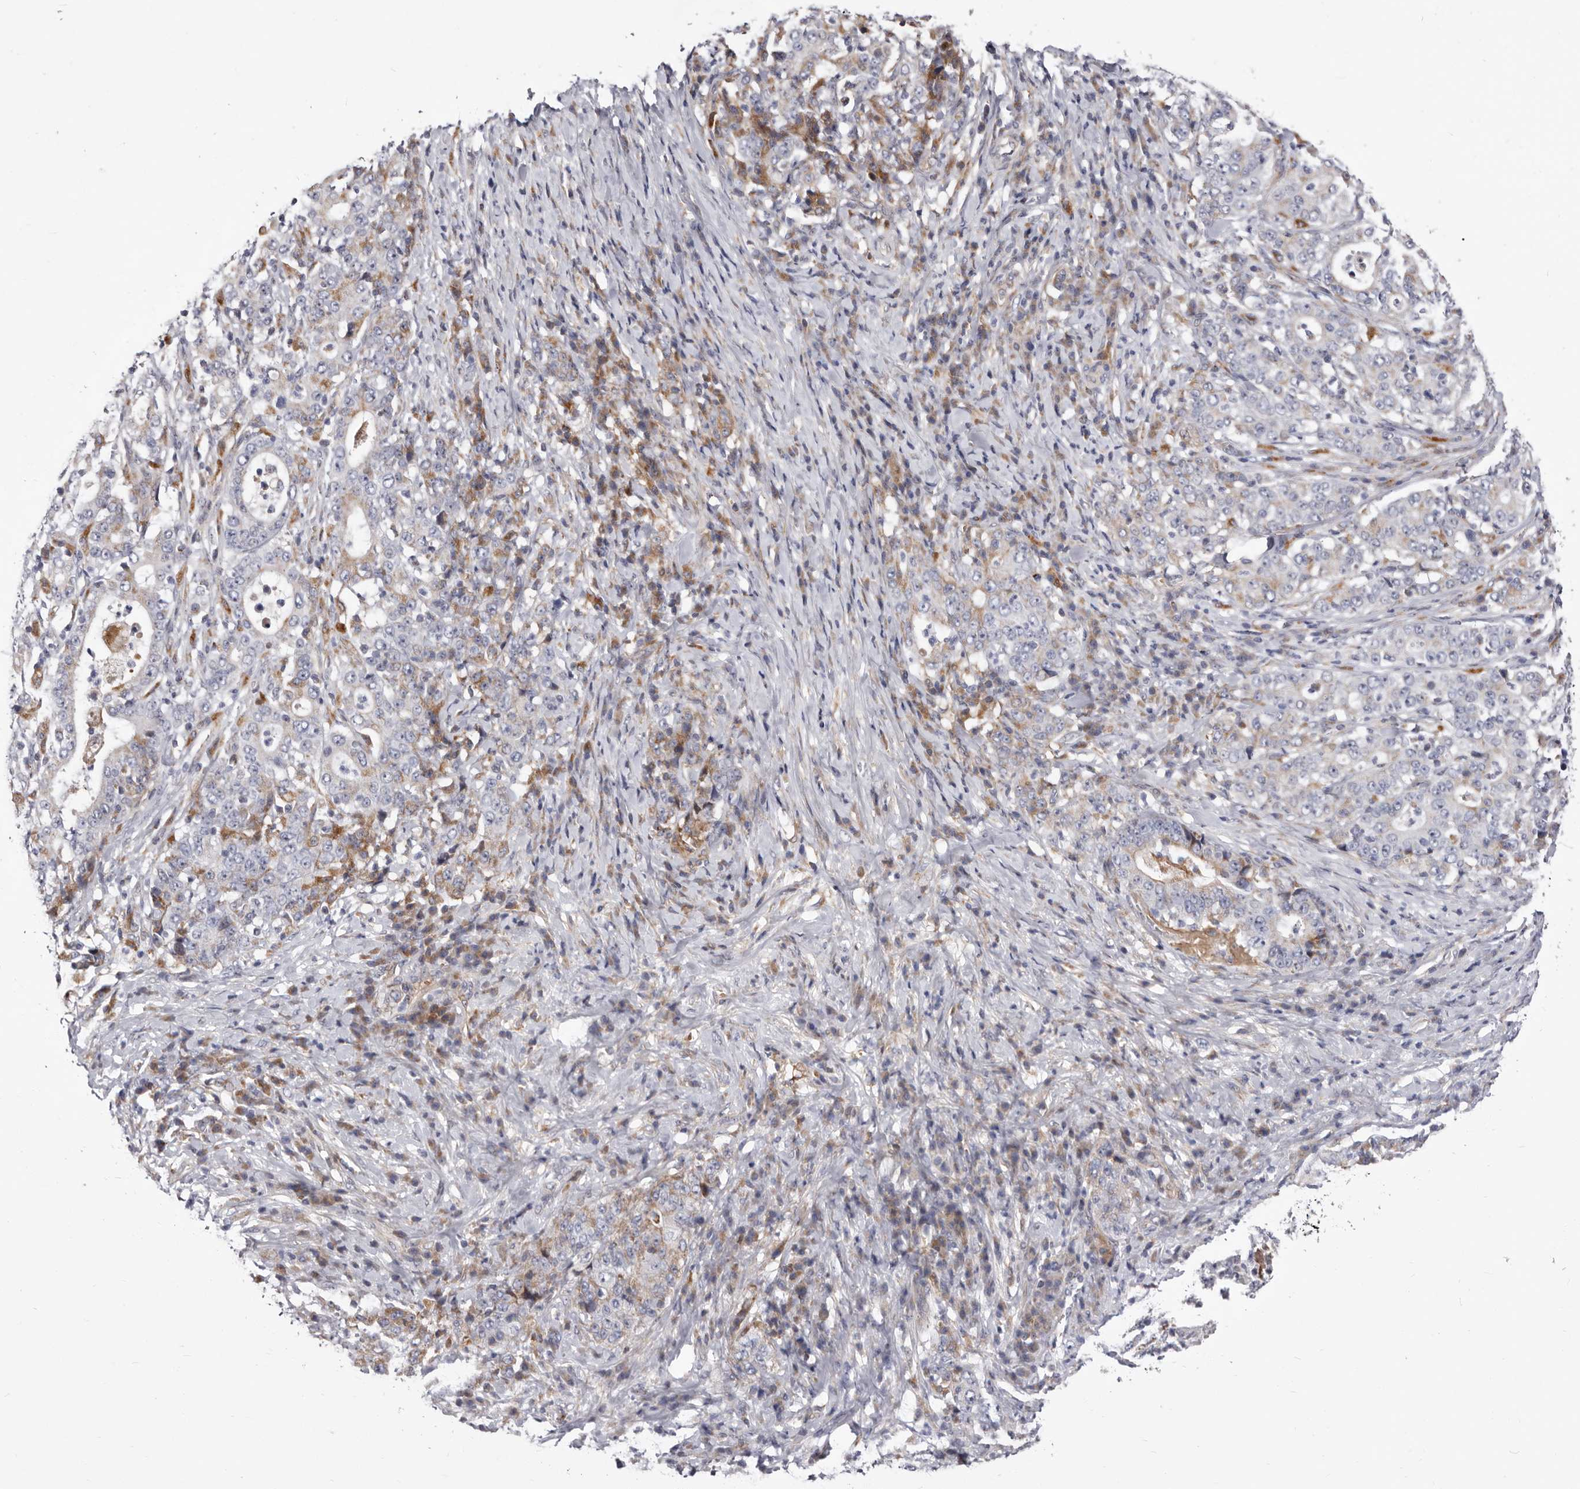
{"staining": {"intensity": "weak", "quantity": "<25%", "location": "cytoplasmic/membranous"}, "tissue": "stomach cancer", "cell_type": "Tumor cells", "image_type": "cancer", "snomed": [{"axis": "morphology", "description": "Normal tissue, NOS"}, {"axis": "morphology", "description": "Adenocarcinoma, NOS"}, {"axis": "topography", "description": "Stomach, upper"}, {"axis": "topography", "description": "Stomach"}], "caption": "Immunohistochemical staining of human stomach cancer (adenocarcinoma) displays no significant expression in tumor cells.", "gene": "NUBPL", "patient": {"sex": "male", "age": 59}}